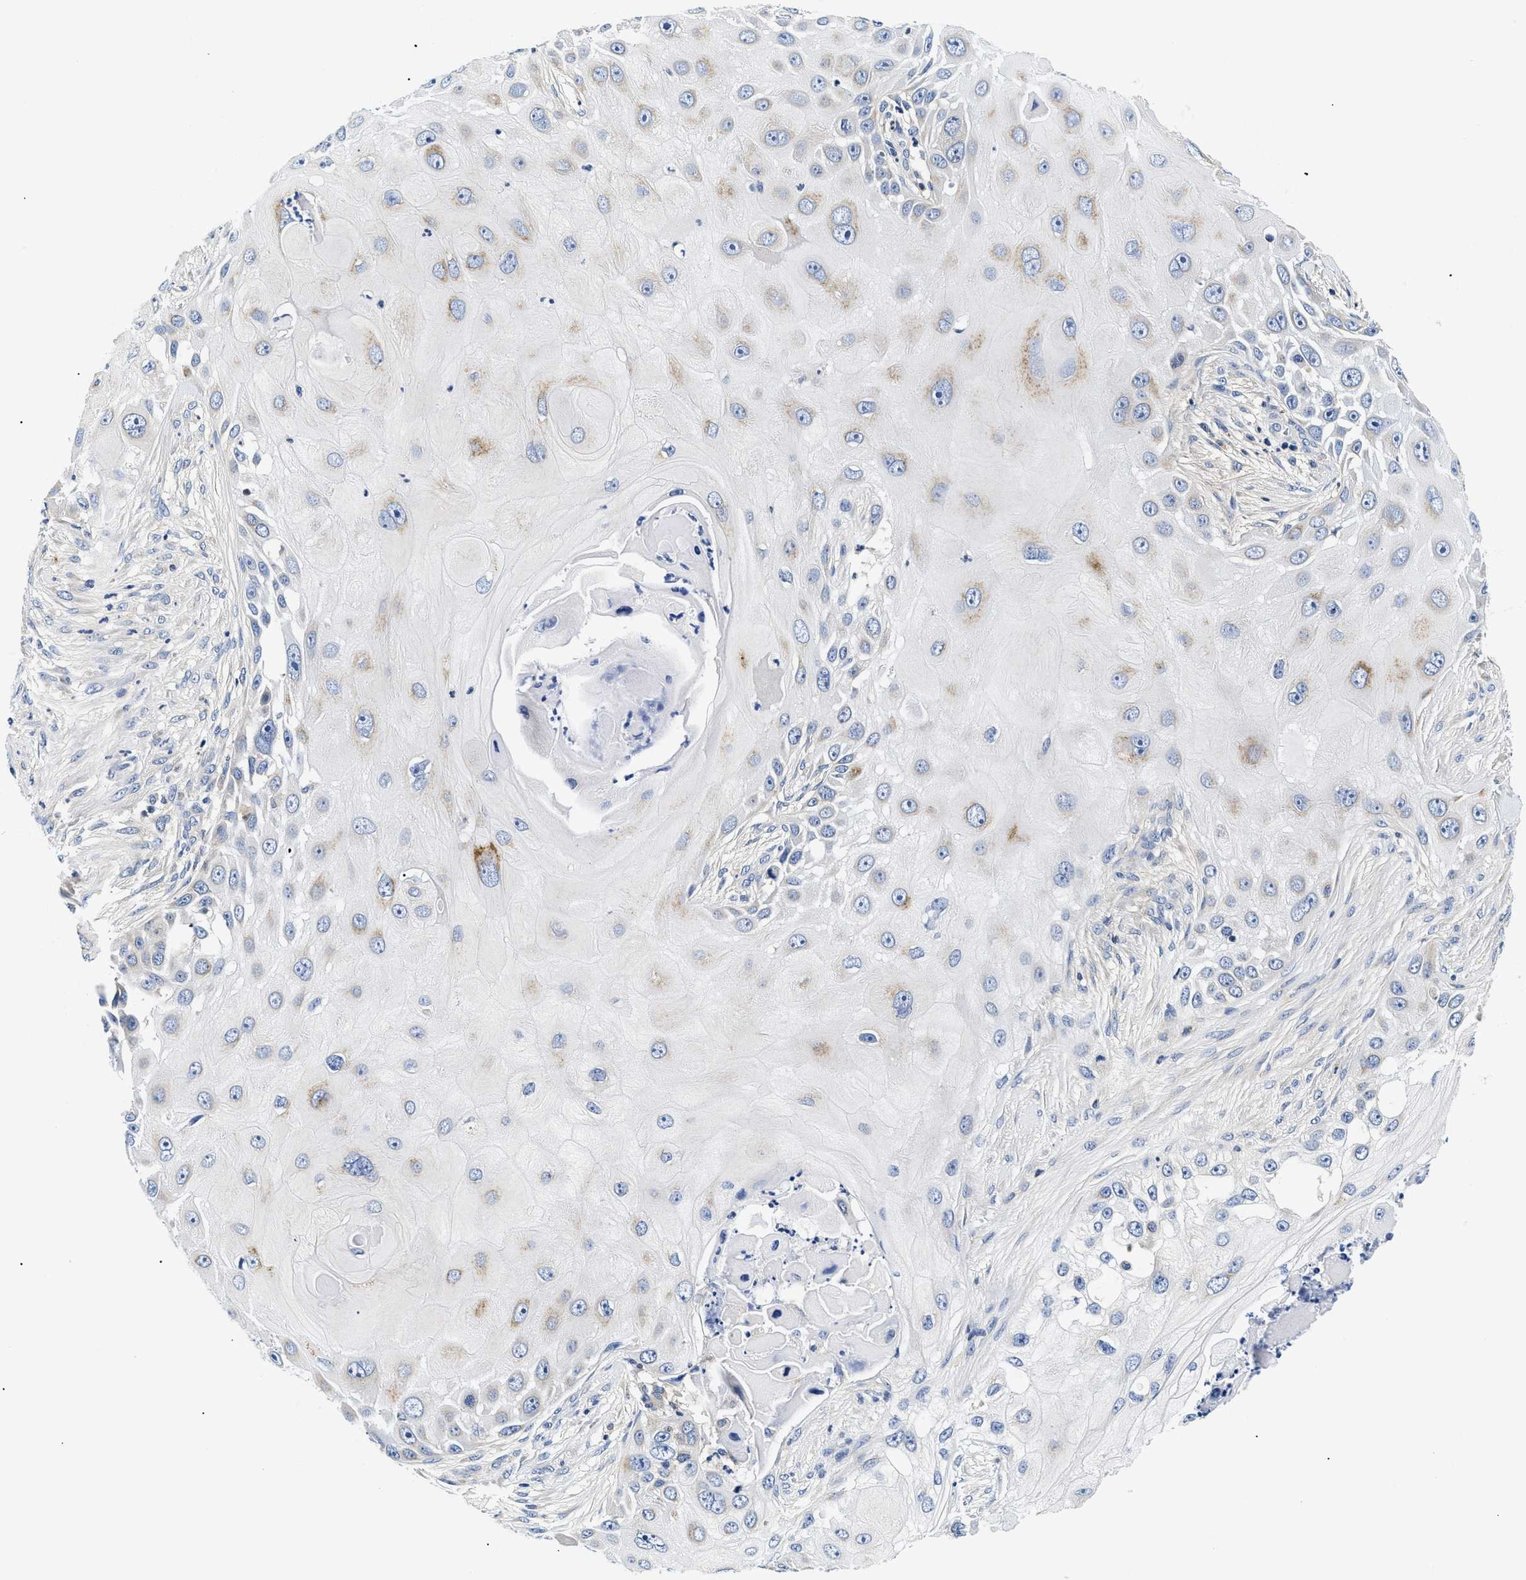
{"staining": {"intensity": "weak", "quantity": "<25%", "location": "cytoplasmic/membranous"}, "tissue": "skin cancer", "cell_type": "Tumor cells", "image_type": "cancer", "snomed": [{"axis": "morphology", "description": "Squamous cell carcinoma, NOS"}, {"axis": "topography", "description": "Skin"}], "caption": "Skin cancer (squamous cell carcinoma) was stained to show a protein in brown. There is no significant positivity in tumor cells.", "gene": "MEA1", "patient": {"sex": "female", "age": 44}}